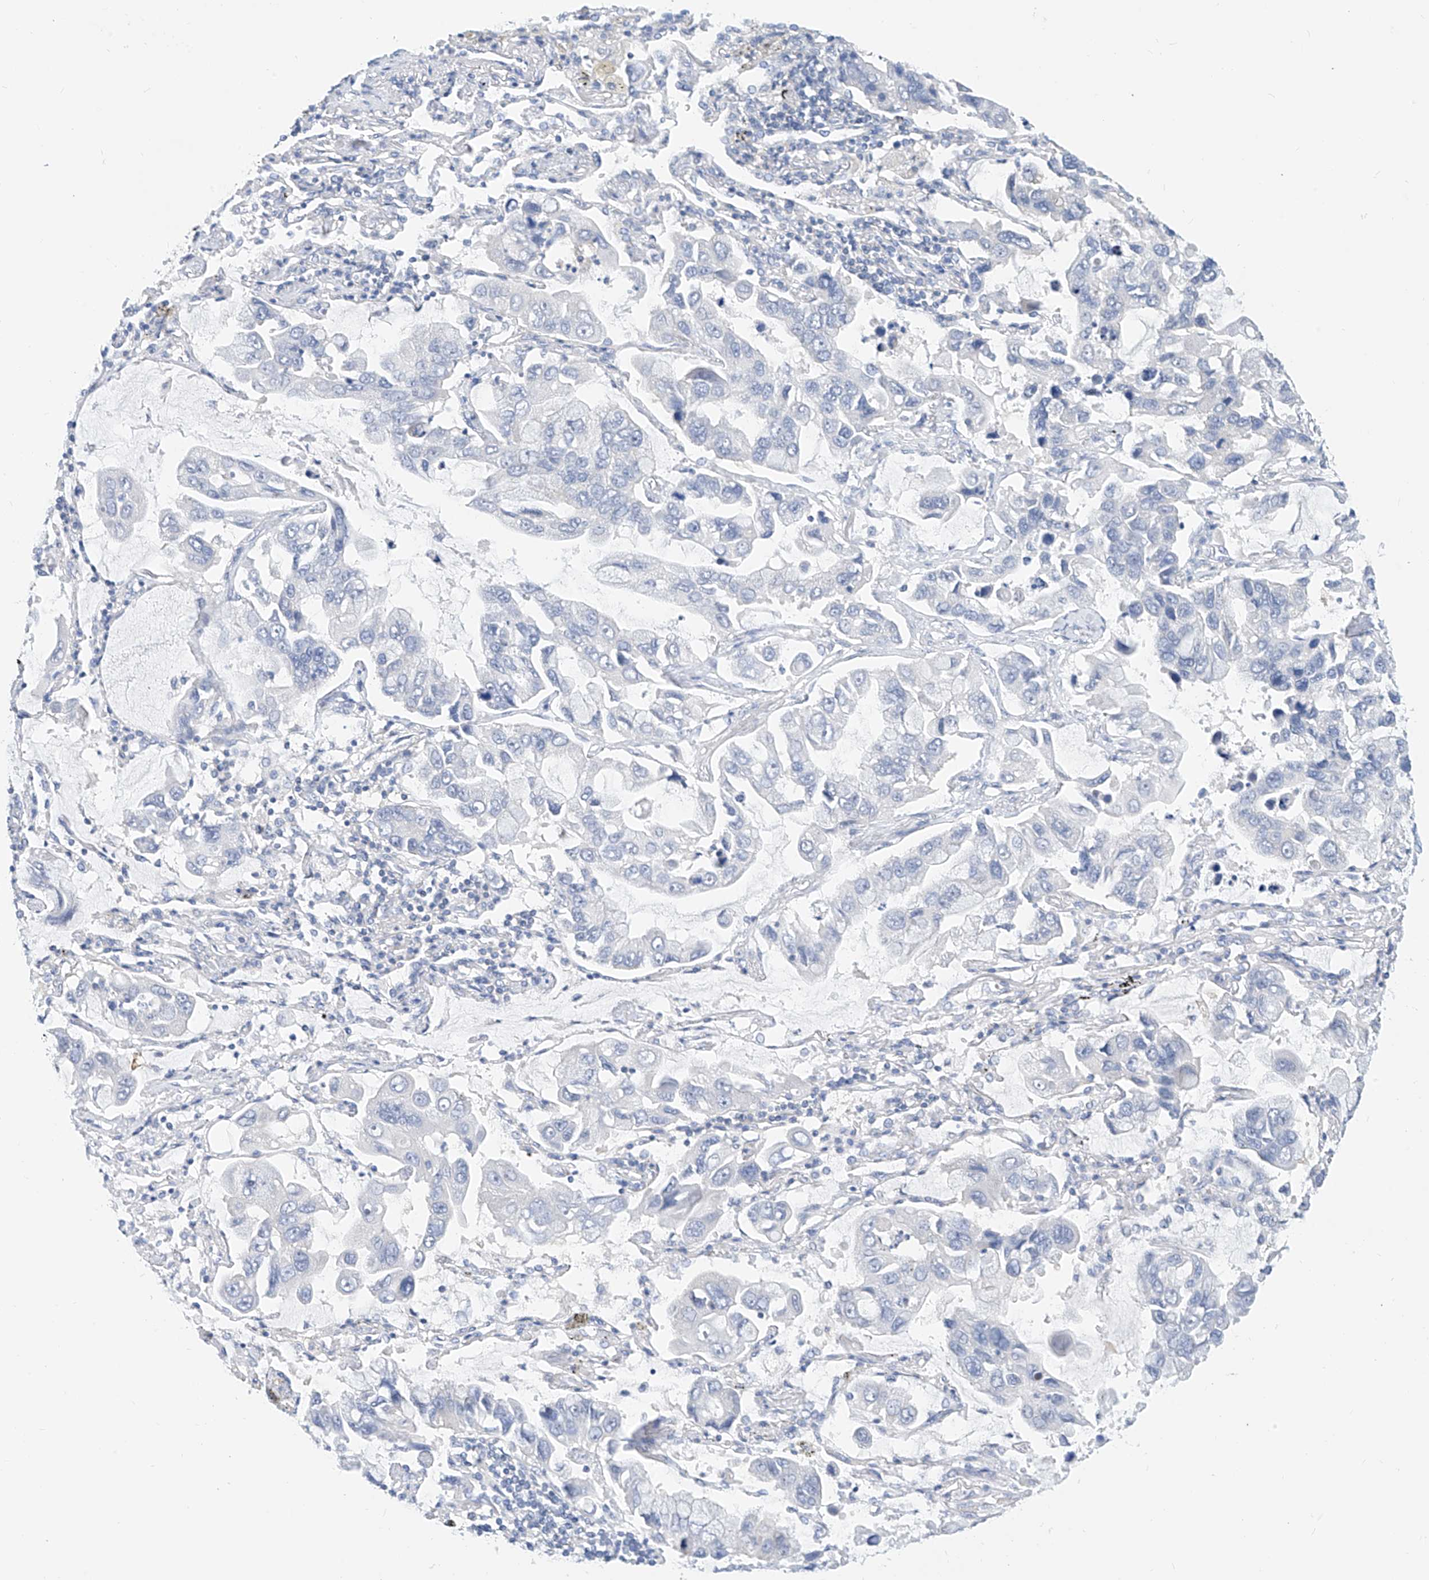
{"staining": {"intensity": "negative", "quantity": "none", "location": "none"}, "tissue": "lung cancer", "cell_type": "Tumor cells", "image_type": "cancer", "snomed": [{"axis": "morphology", "description": "Adenocarcinoma, NOS"}, {"axis": "topography", "description": "Lung"}], "caption": "Lung cancer (adenocarcinoma) stained for a protein using immunohistochemistry reveals no staining tumor cells.", "gene": "ZZEF1", "patient": {"sex": "male", "age": 64}}